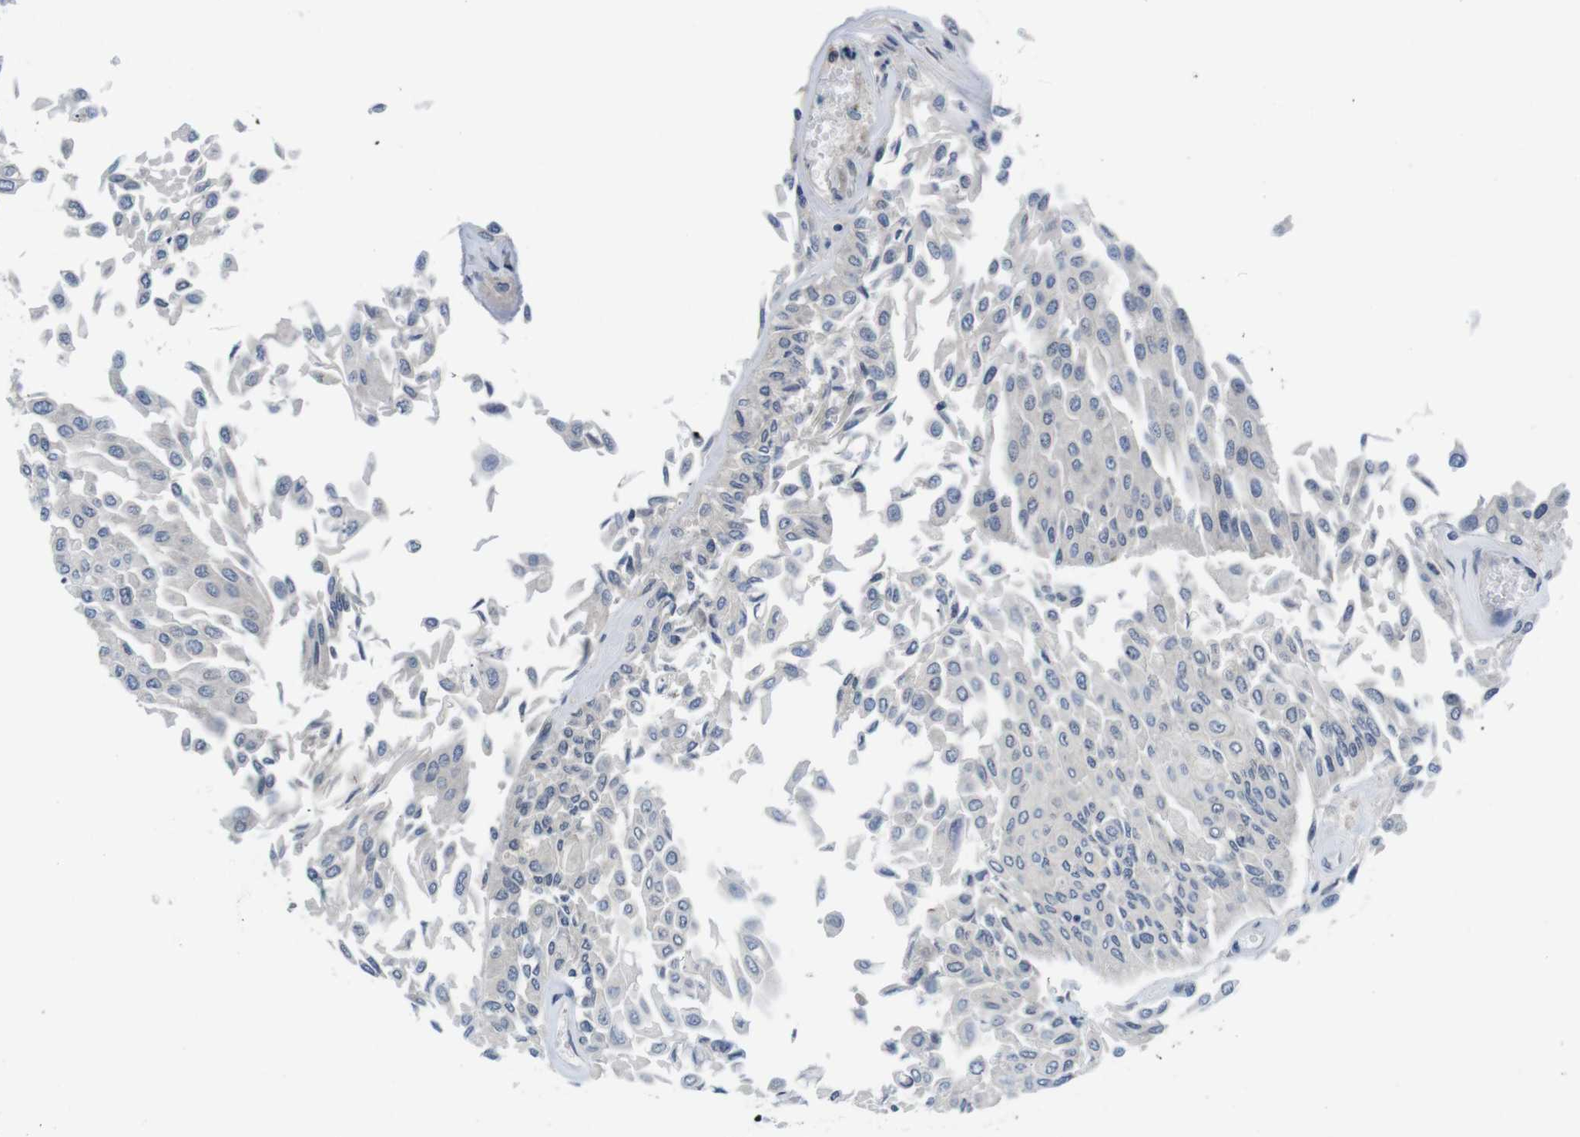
{"staining": {"intensity": "negative", "quantity": "none", "location": "none"}, "tissue": "urothelial cancer", "cell_type": "Tumor cells", "image_type": "cancer", "snomed": [{"axis": "morphology", "description": "Urothelial carcinoma, Low grade"}, {"axis": "topography", "description": "Urinary bladder"}], "caption": "Protein analysis of urothelial cancer exhibits no significant positivity in tumor cells.", "gene": "FADD", "patient": {"sex": "male", "age": 67}}